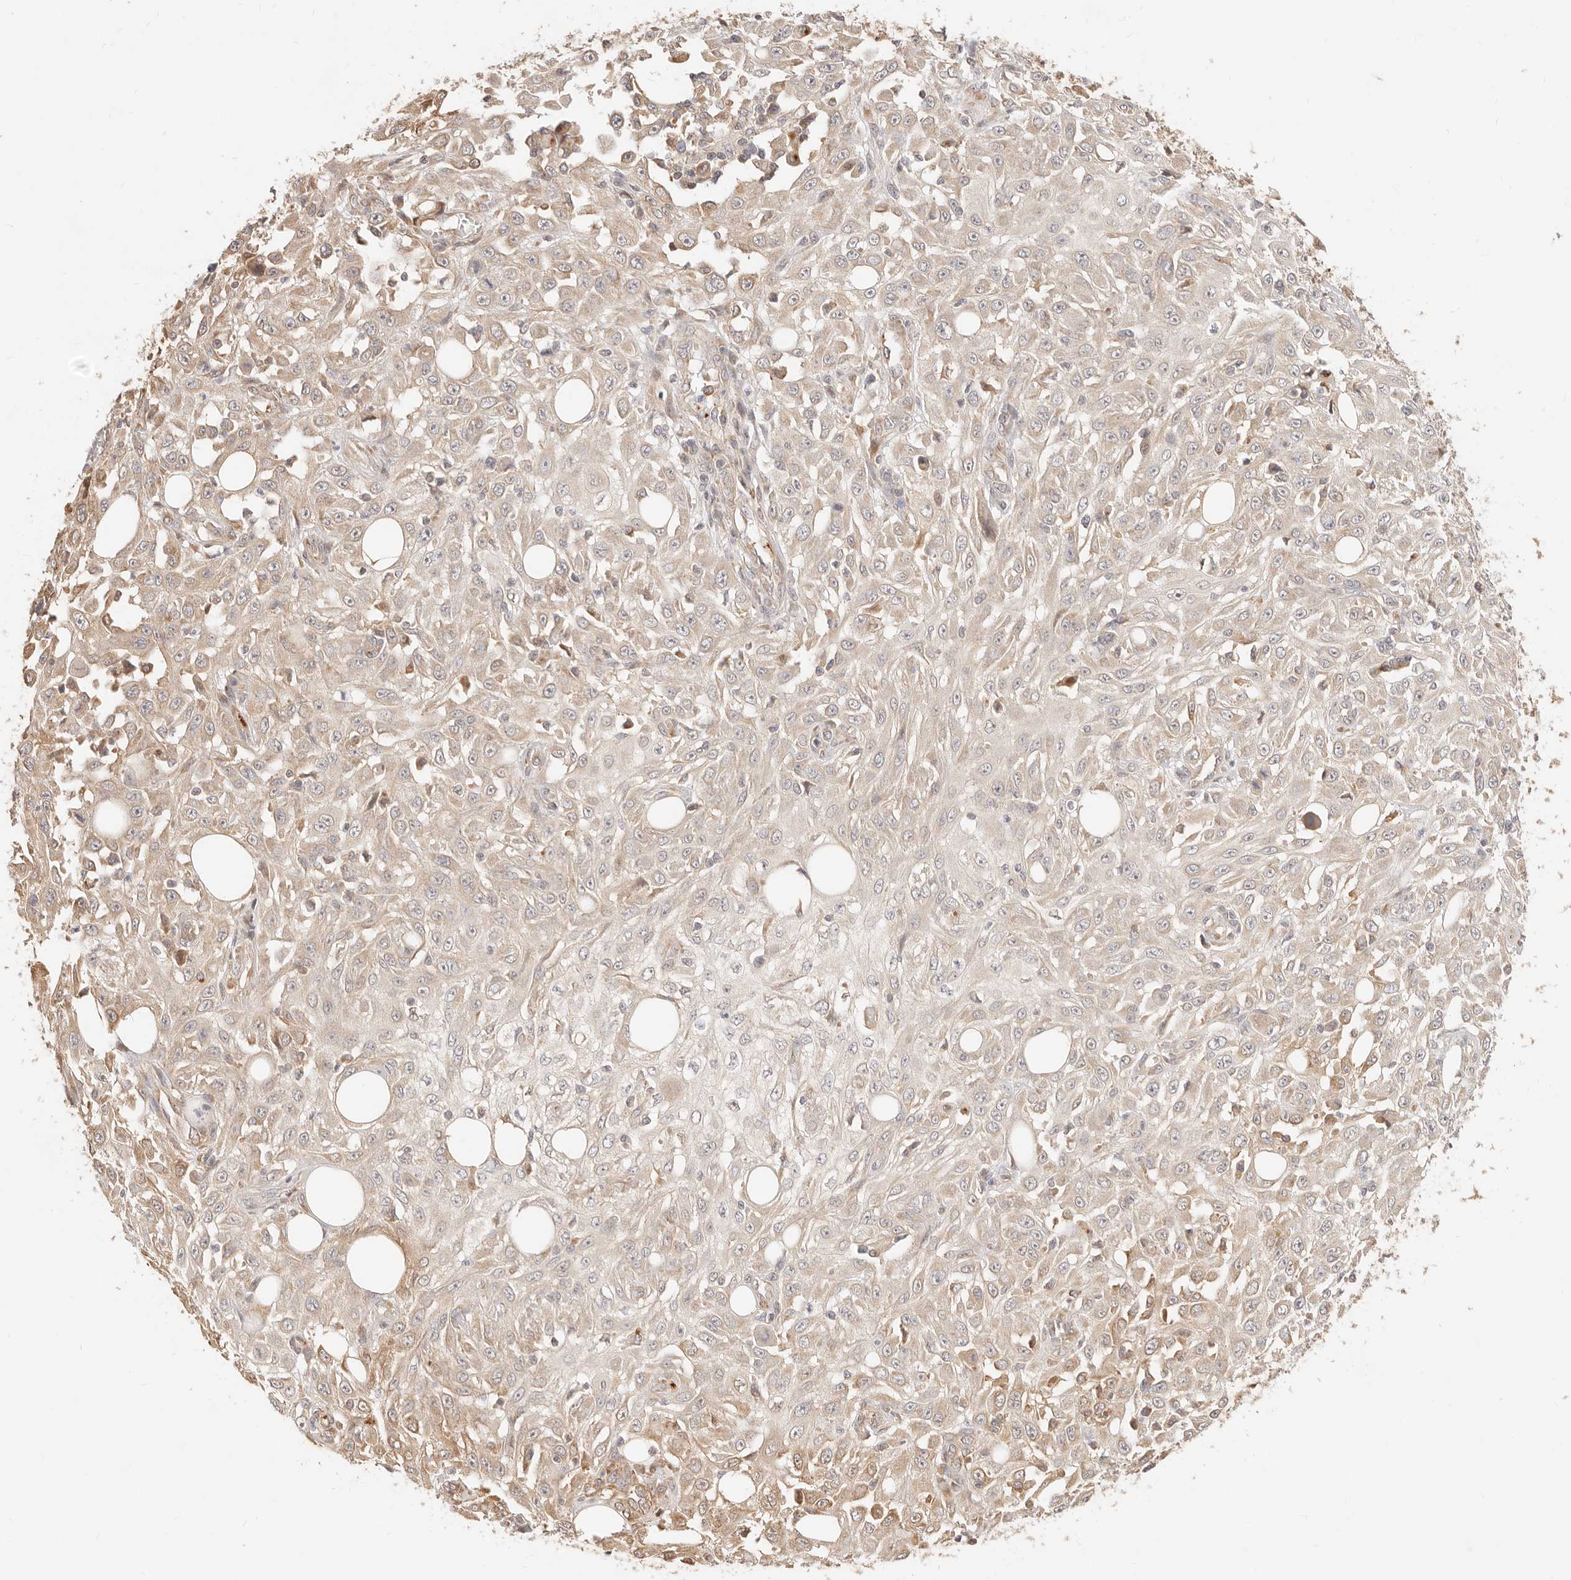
{"staining": {"intensity": "weak", "quantity": ">75%", "location": "cytoplasmic/membranous"}, "tissue": "skin cancer", "cell_type": "Tumor cells", "image_type": "cancer", "snomed": [{"axis": "morphology", "description": "Squamous cell carcinoma, NOS"}, {"axis": "morphology", "description": "Squamous cell carcinoma, metastatic, NOS"}, {"axis": "topography", "description": "Skin"}, {"axis": "topography", "description": "Lymph node"}], "caption": "Weak cytoplasmic/membranous positivity is appreciated in about >75% of tumor cells in skin cancer (metastatic squamous cell carcinoma).", "gene": "UBXN10", "patient": {"sex": "male", "age": 75}}